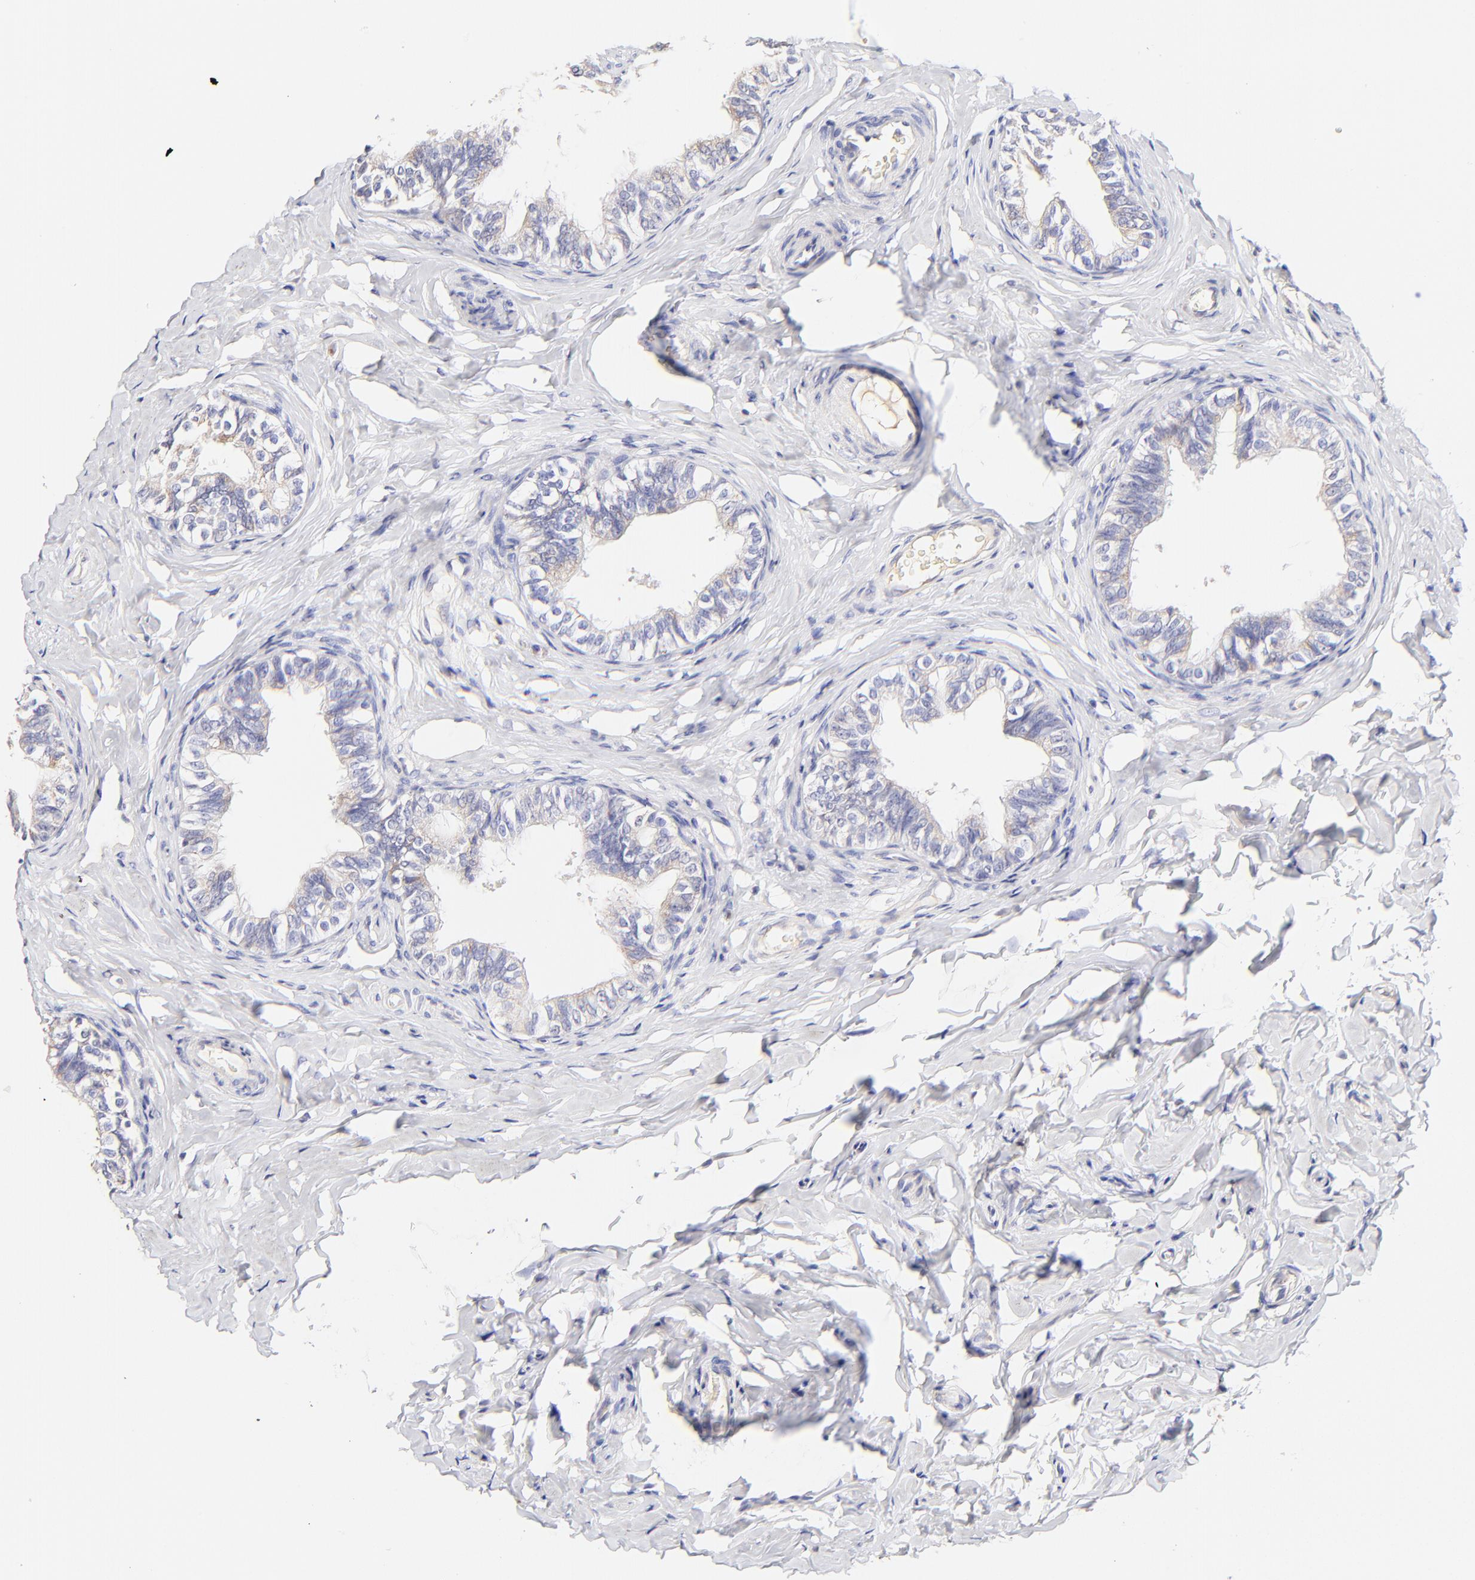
{"staining": {"intensity": "weak", "quantity": "25%-75%", "location": "cytoplasmic/membranous"}, "tissue": "epididymis", "cell_type": "Glandular cells", "image_type": "normal", "snomed": [{"axis": "morphology", "description": "Normal tissue, NOS"}, {"axis": "topography", "description": "Soft tissue"}, {"axis": "topography", "description": "Epididymis"}], "caption": "This histopathology image reveals IHC staining of normal human epididymis, with low weak cytoplasmic/membranous positivity in about 25%-75% of glandular cells.", "gene": "ASB9", "patient": {"sex": "male", "age": 26}}